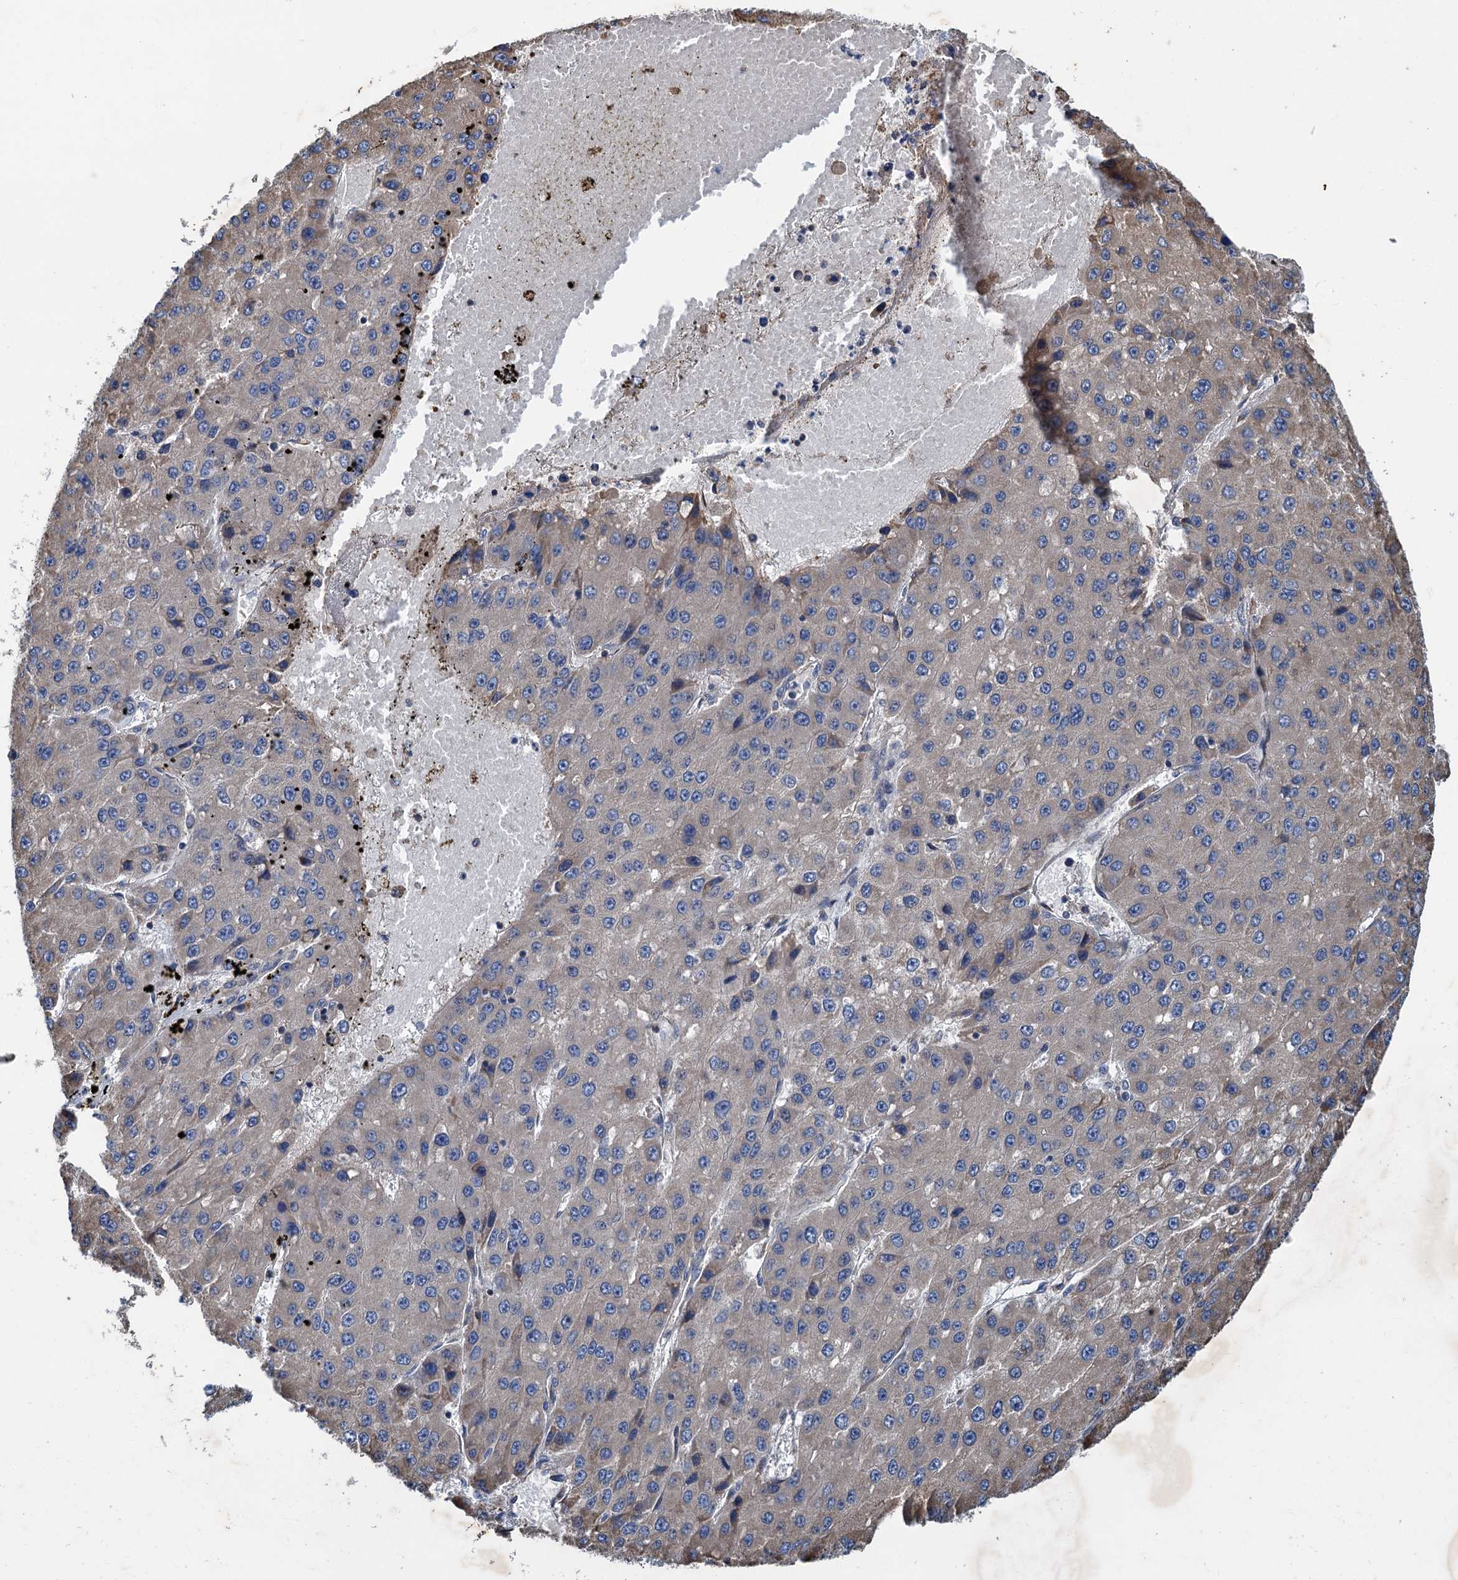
{"staining": {"intensity": "moderate", "quantity": "<25%", "location": "cytoplasmic/membranous"}, "tissue": "liver cancer", "cell_type": "Tumor cells", "image_type": "cancer", "snomed": [{"axis": "morphology", "description": "Carcinoma, Hepatocellular, NOS"}, {"axis": "topography", "description": "Liver"}], "caption": "Liver hepatocellular carcinoma was stained to show a protein in brown. There is low levels of moderate cytoplasmic/membranous staining in approximately <25% of tumor cells.", "gene": "LINS1", "patient": {"sex": "female", "age": 73}}